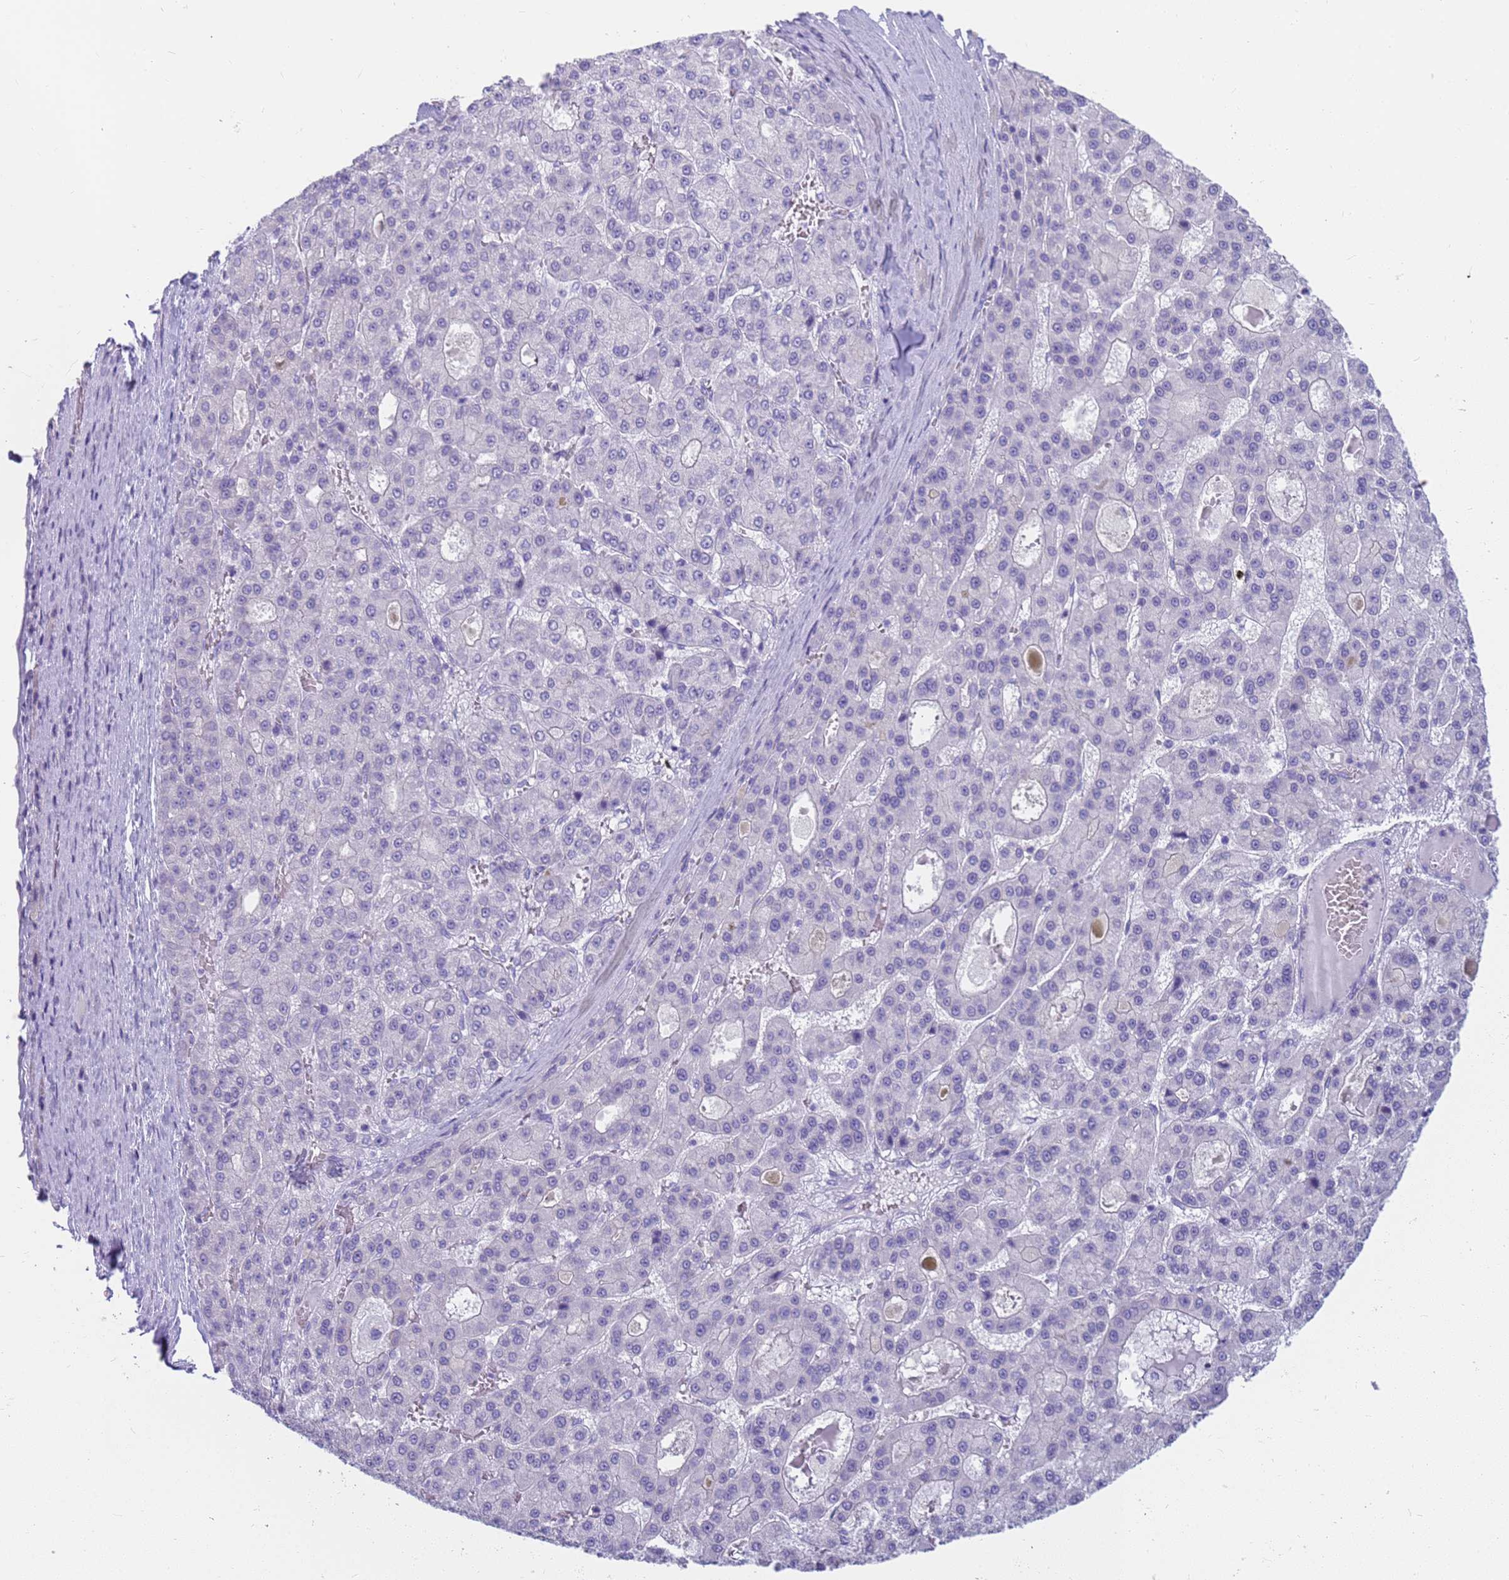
{"staining": {"intensity": "negative", "quantity": "none", "location": "none"}, "tissue": "liver cancer", "cell_type": "Tumor cells", "image_type": "cancer", "snomed": [{"axis": "morphology", "description": "Carcinoma, Hepatocellular, NOS"}, {"axis": "topography", "description": "Liver"}], "caption": "Immunohistochemistry (IHC) micrograph of neoplastic tissue: human liver cancer (hepatocellular carcinoma) stained with DAB (3,3'-diaminobenzidine) demonstrates no significant protein positivity in tumor cells.", "gene": "RNASE2", "patient": {"sex": "male", "age": 70}}